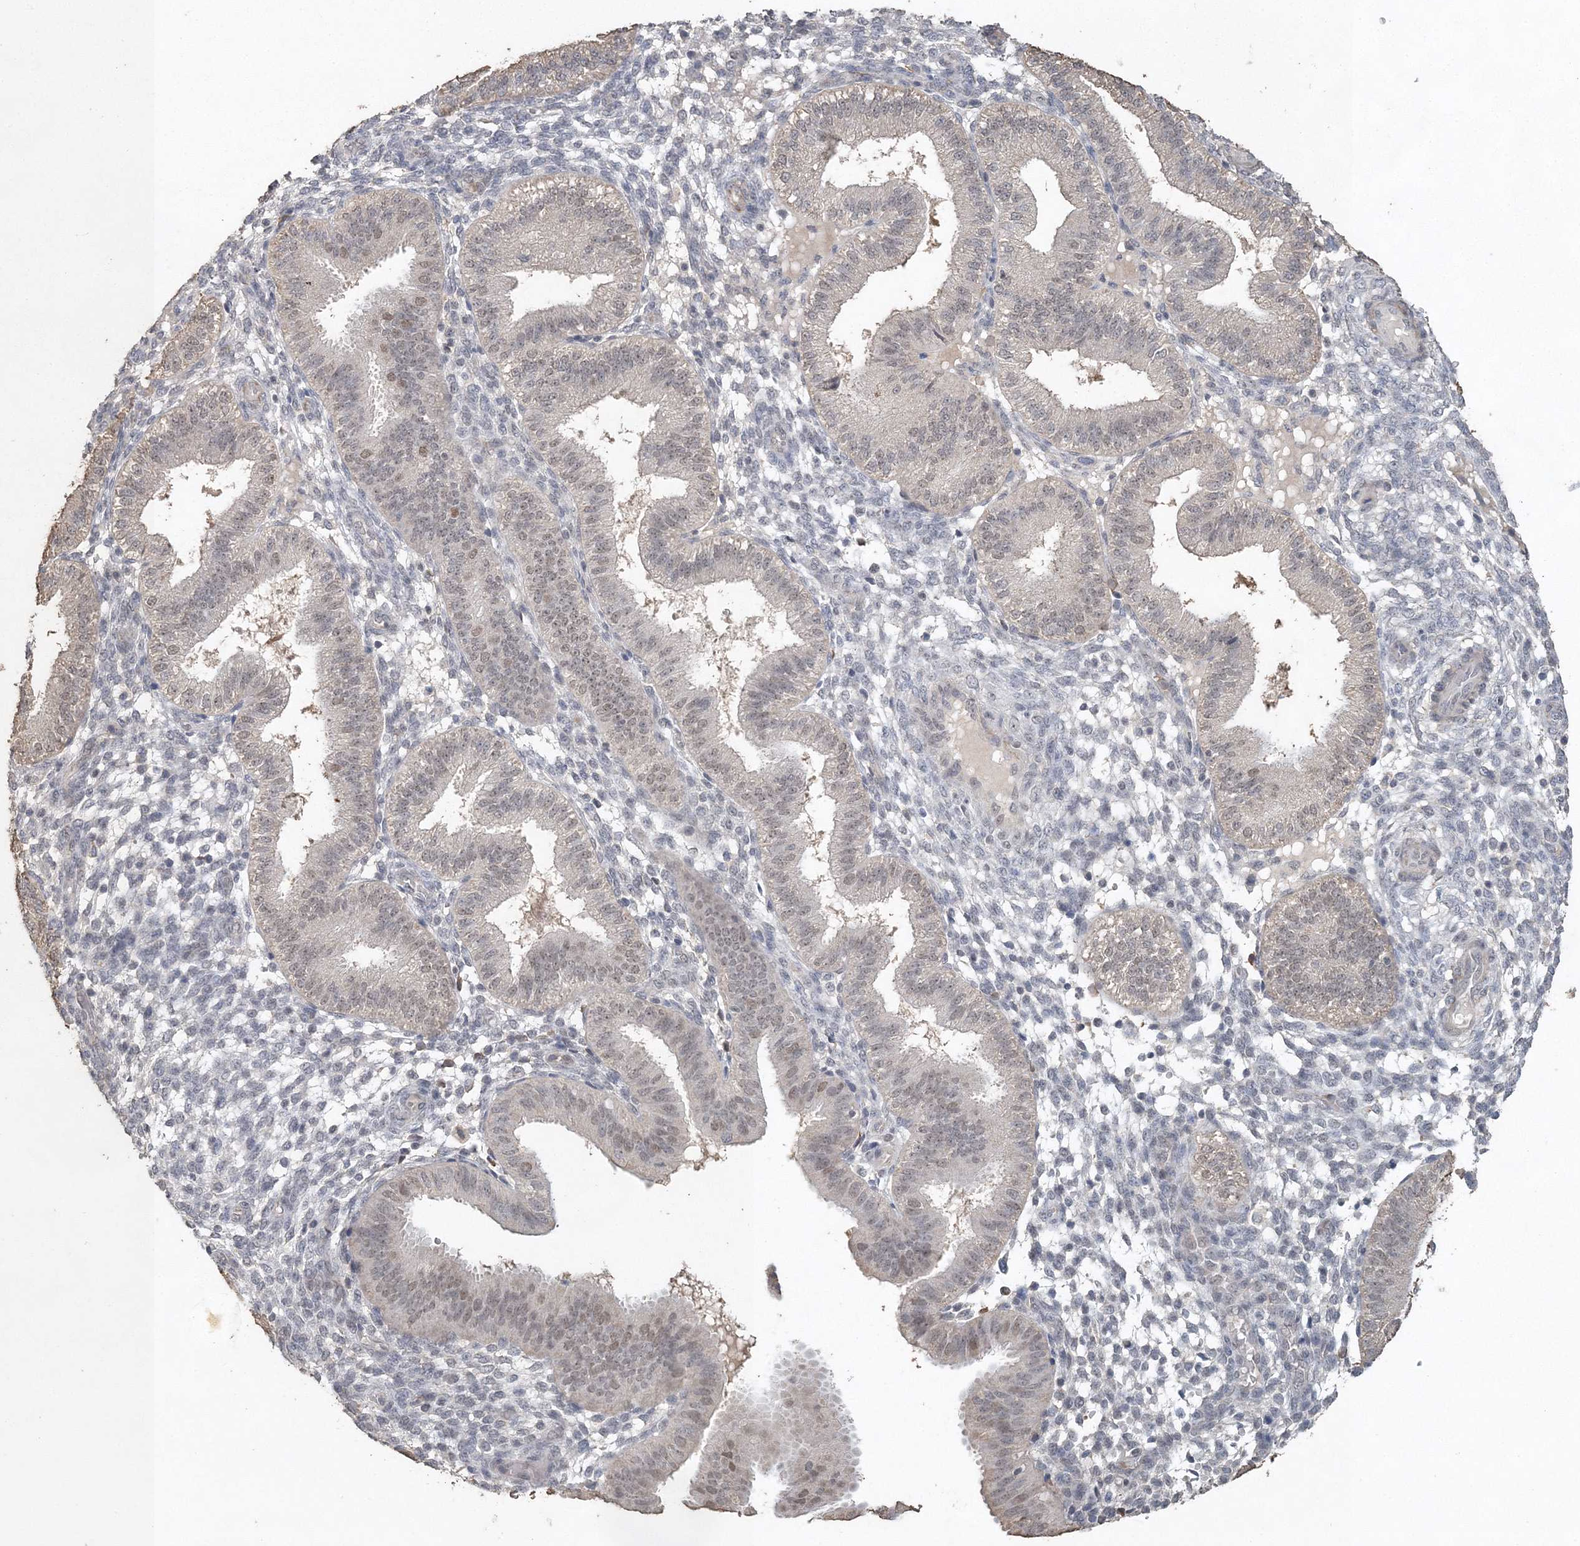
{"staining": {"intensity": "negative", "quantity": "none", "location": "none"}, "tissue": "endometrium", "cell_type": "Cells in endometrial stroma", "image_type": "normal", "snomed": [{"axis": "morphology", "description": "Normal tissue, NOS"}, {"axis": "topography", "description": "Endometrium"}], "caption": "DAB (3,3'-diaminobenzidine) immunohistochemical staining of unremarkable human endometrium shows no significant expression in cells in endometrial stroma.", "gene": "UIMC1", "patient": {"sex": "female", "age": 39}}